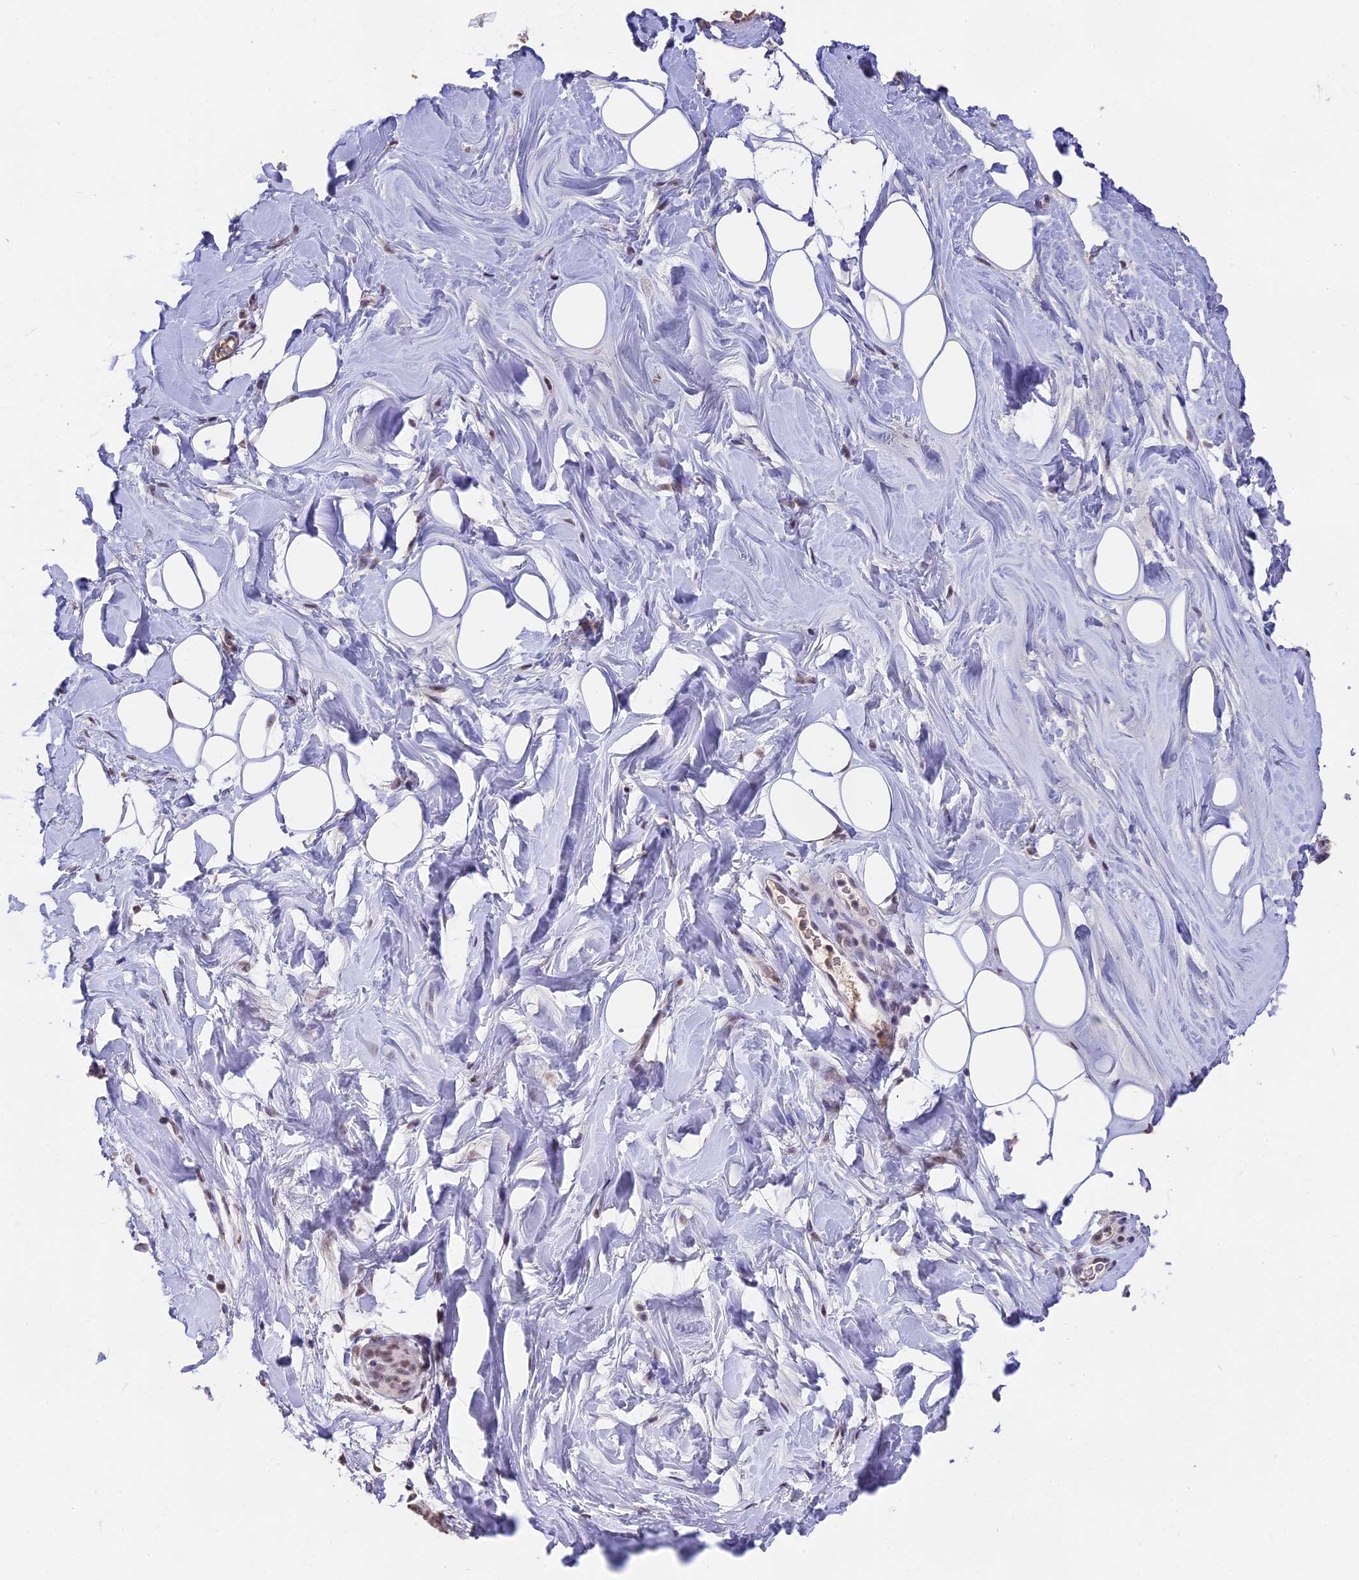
{"staining": {"intensity": "negative", "quantity": "none", "location": "none"}, "tissue": "adipose tissue", "cell_type": "Adipocytes", "image_type": "normal", "snomed": [{"axis": "morphology", "description": "Normal tissue, NOS"}, {"axis": "topography", "description": "Breast"}], "caption": "An immunohistochemistry photomicrograph of benign adipose tissue is shown. There is no staining in adipocytes of adipose tissue.", "gene": "SETD2", "patient": {"sex": "female", "age": 26}}